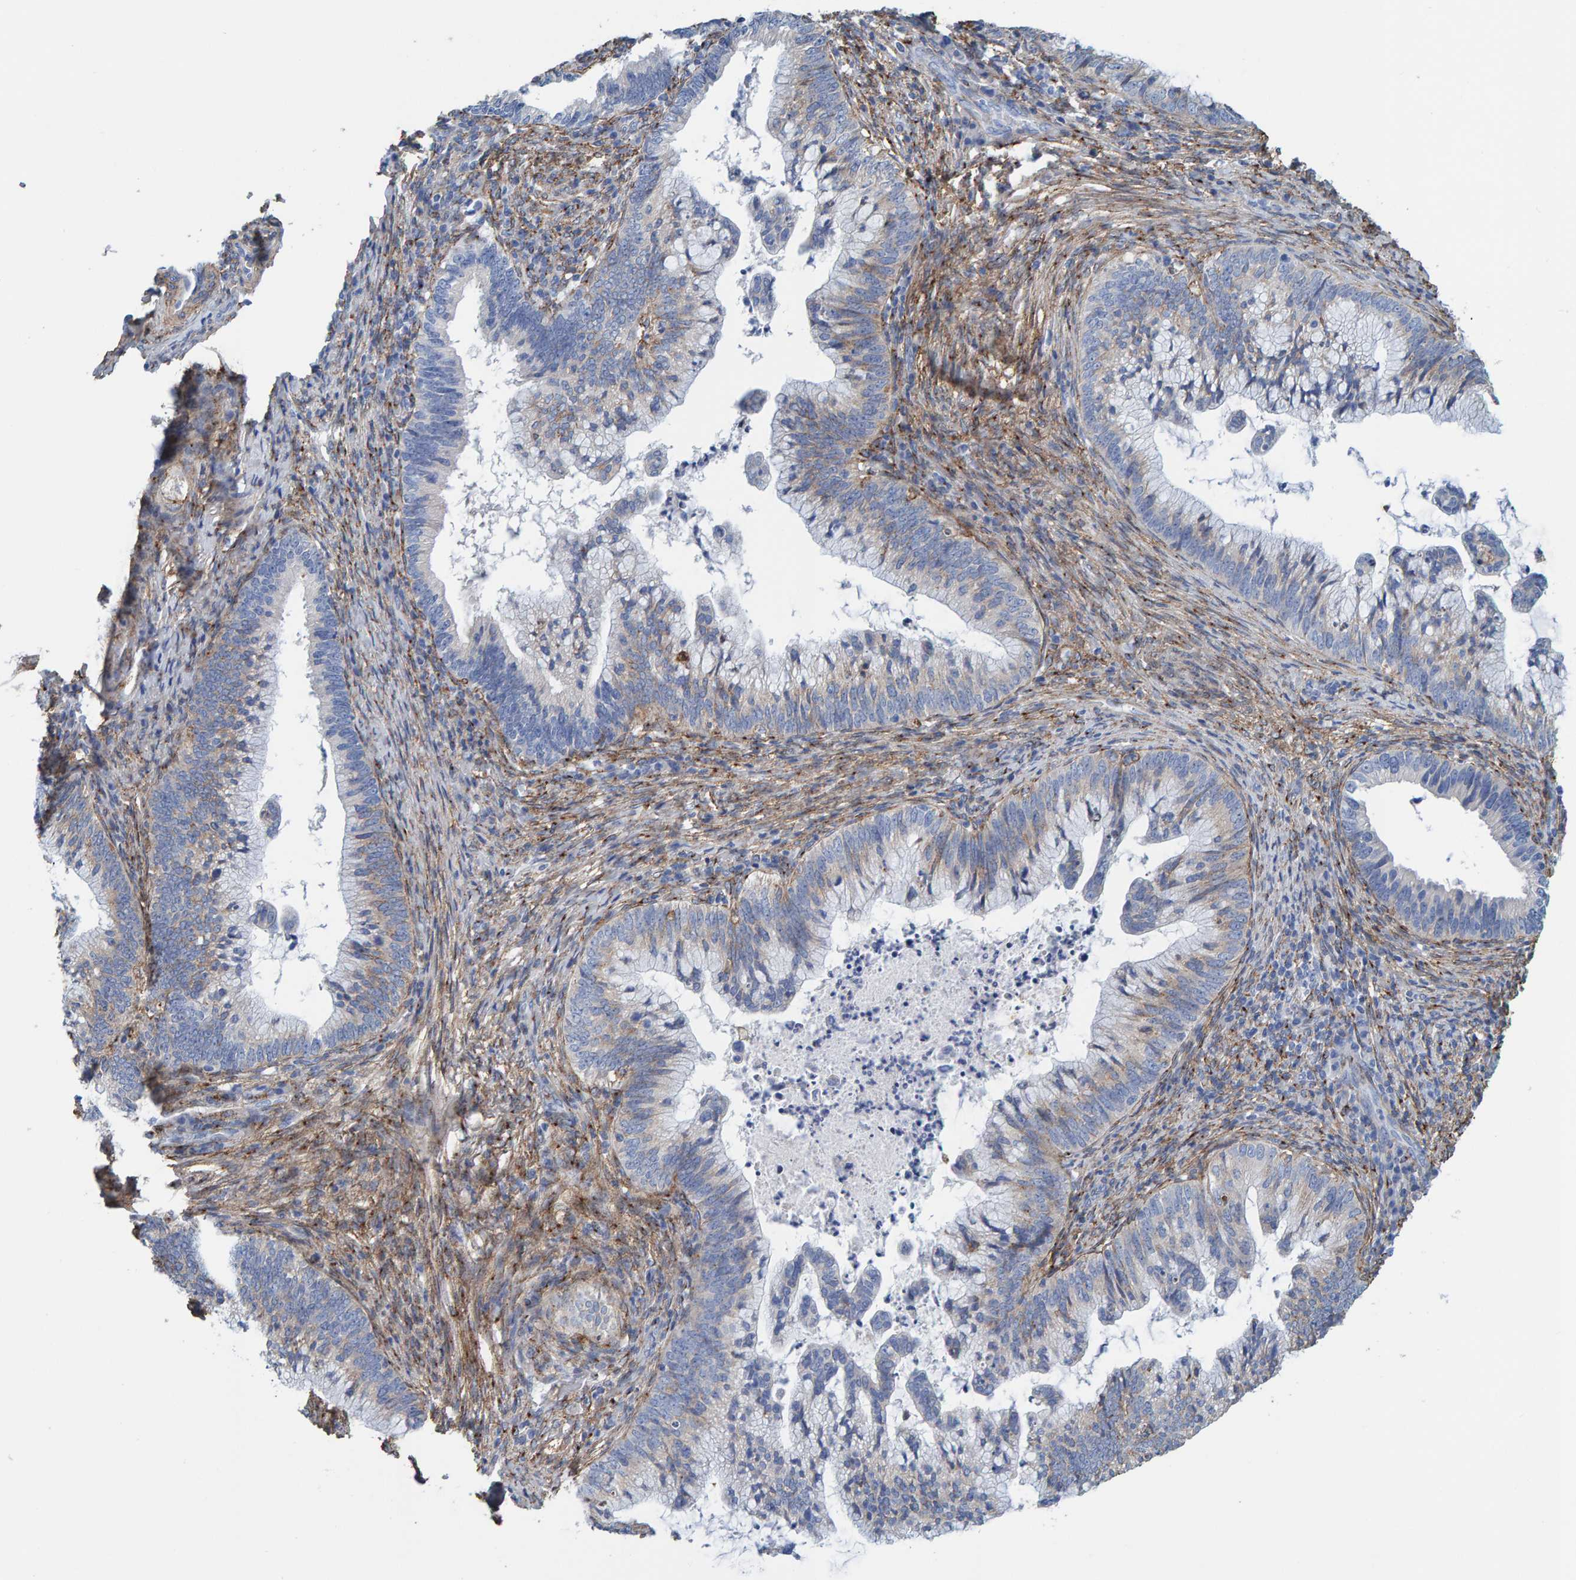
{"staining": {"intensity": "negative", "quantity": "none", "location": "none"}, "tissue": "cervical cancer", "cell_type": "Tumor cells", "image_type": "cancer", "snomed": [{"axis": "morphology", "description": "Adenocarcinoma, NOS"}, {"axis": "topography", "description": "Cervix"}], "caption": "This is a histopathology image of immunohistochemistry staining of cervical cancer (adenocarcinoma), which shows no positivity in tumor cells.", "gene": "LRP1", "patient": {"sex": "female", "age": 36}}